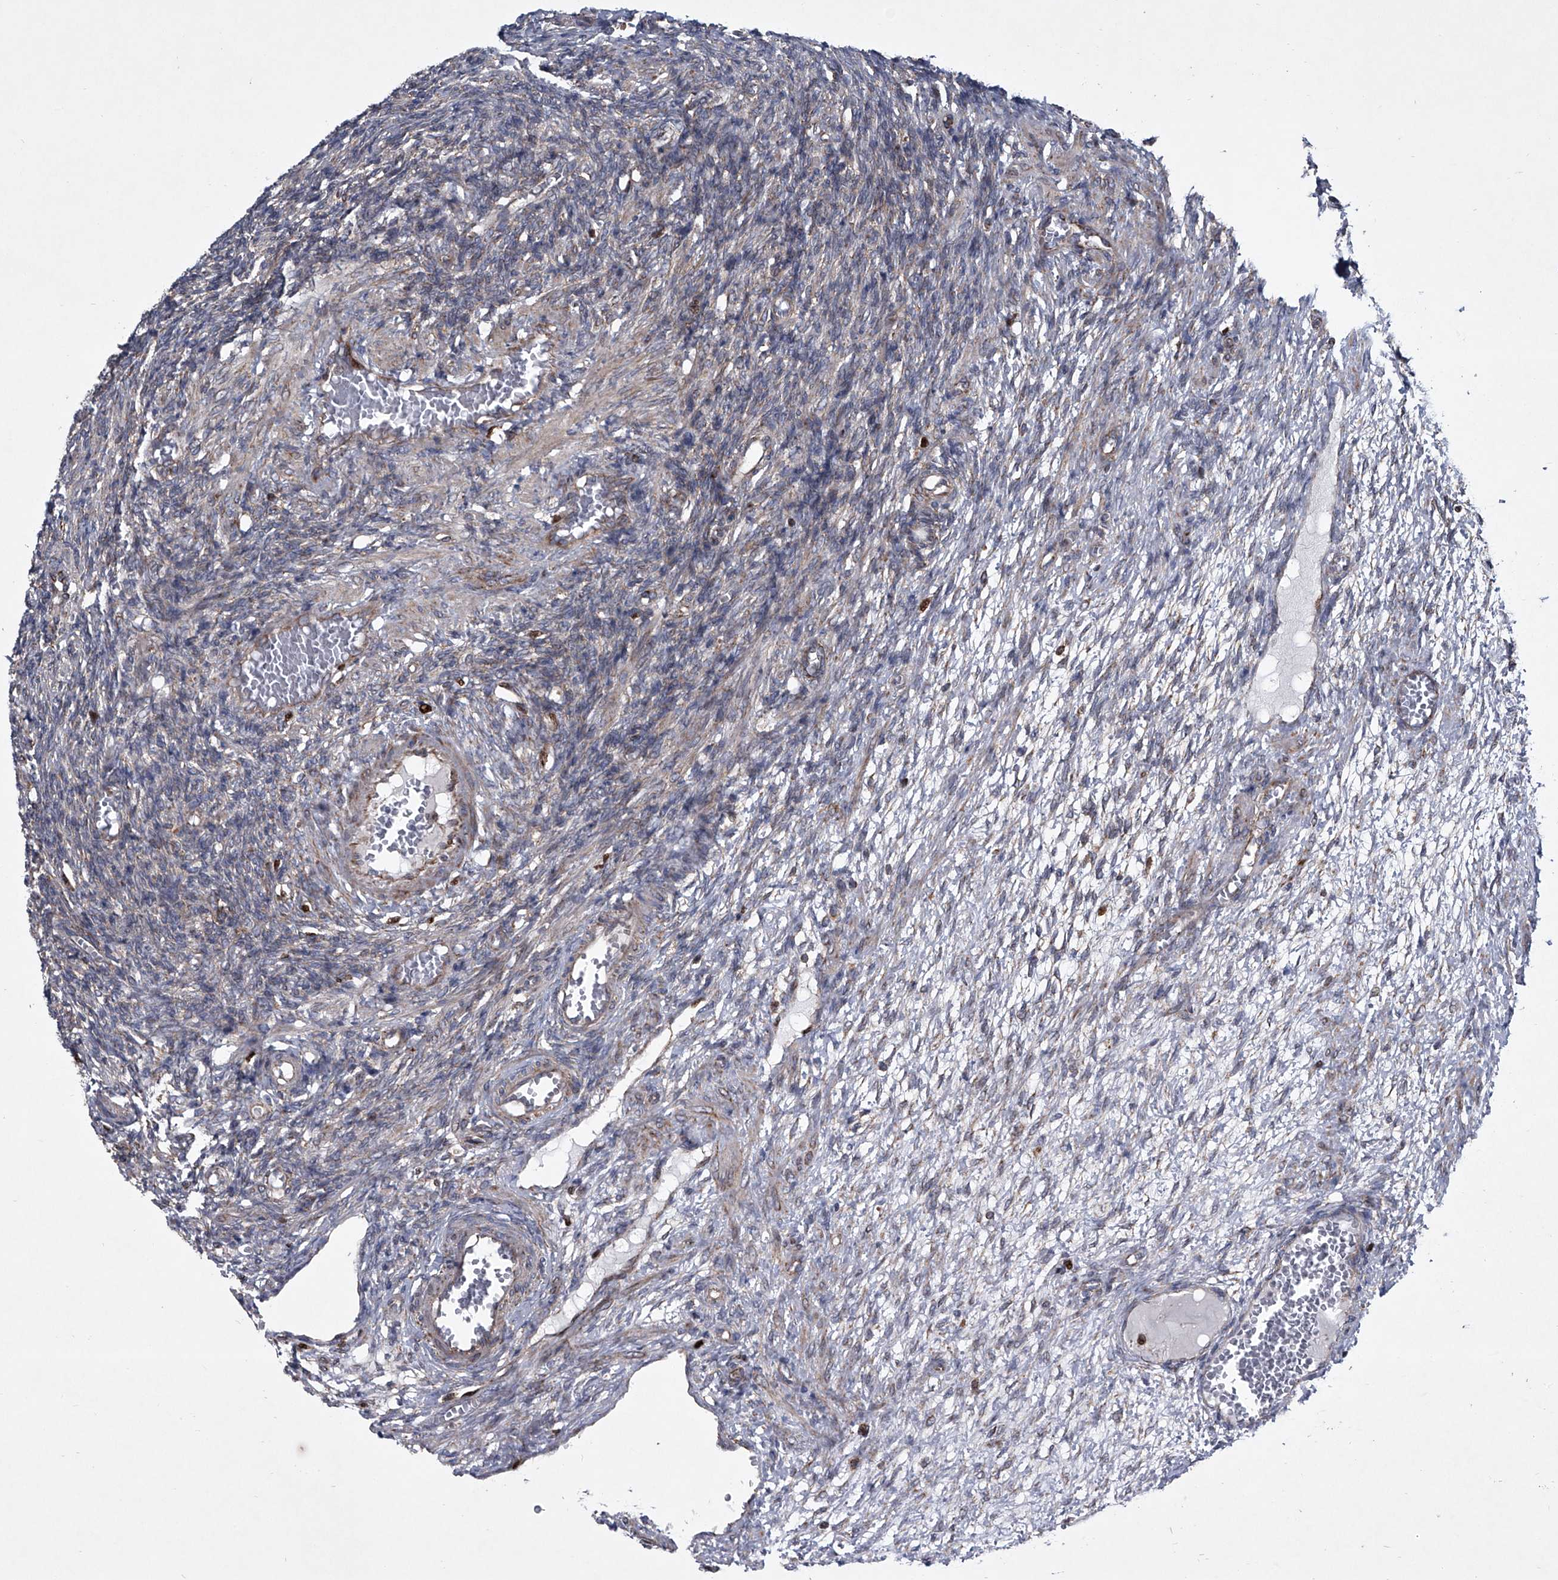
{"staining": {"intensity": "negative", "quantity": "none", "location": "none"}, "tissue": "ovary", "cell_type": "Ovarian stroma cells", "image_type": "normal", "snomed": [{"axis": "morphology", "description": "Normal tissue, NOS"}, {"axis": "topography", "description": "Ovary"}], "caption": "IHC micrograph of unremarkable human ovary stained for a protein (brown), which reveals no expression in ovarian stroma cells.", "gene": "STRADA", "patient": {"sex": "female", "age": 27}}